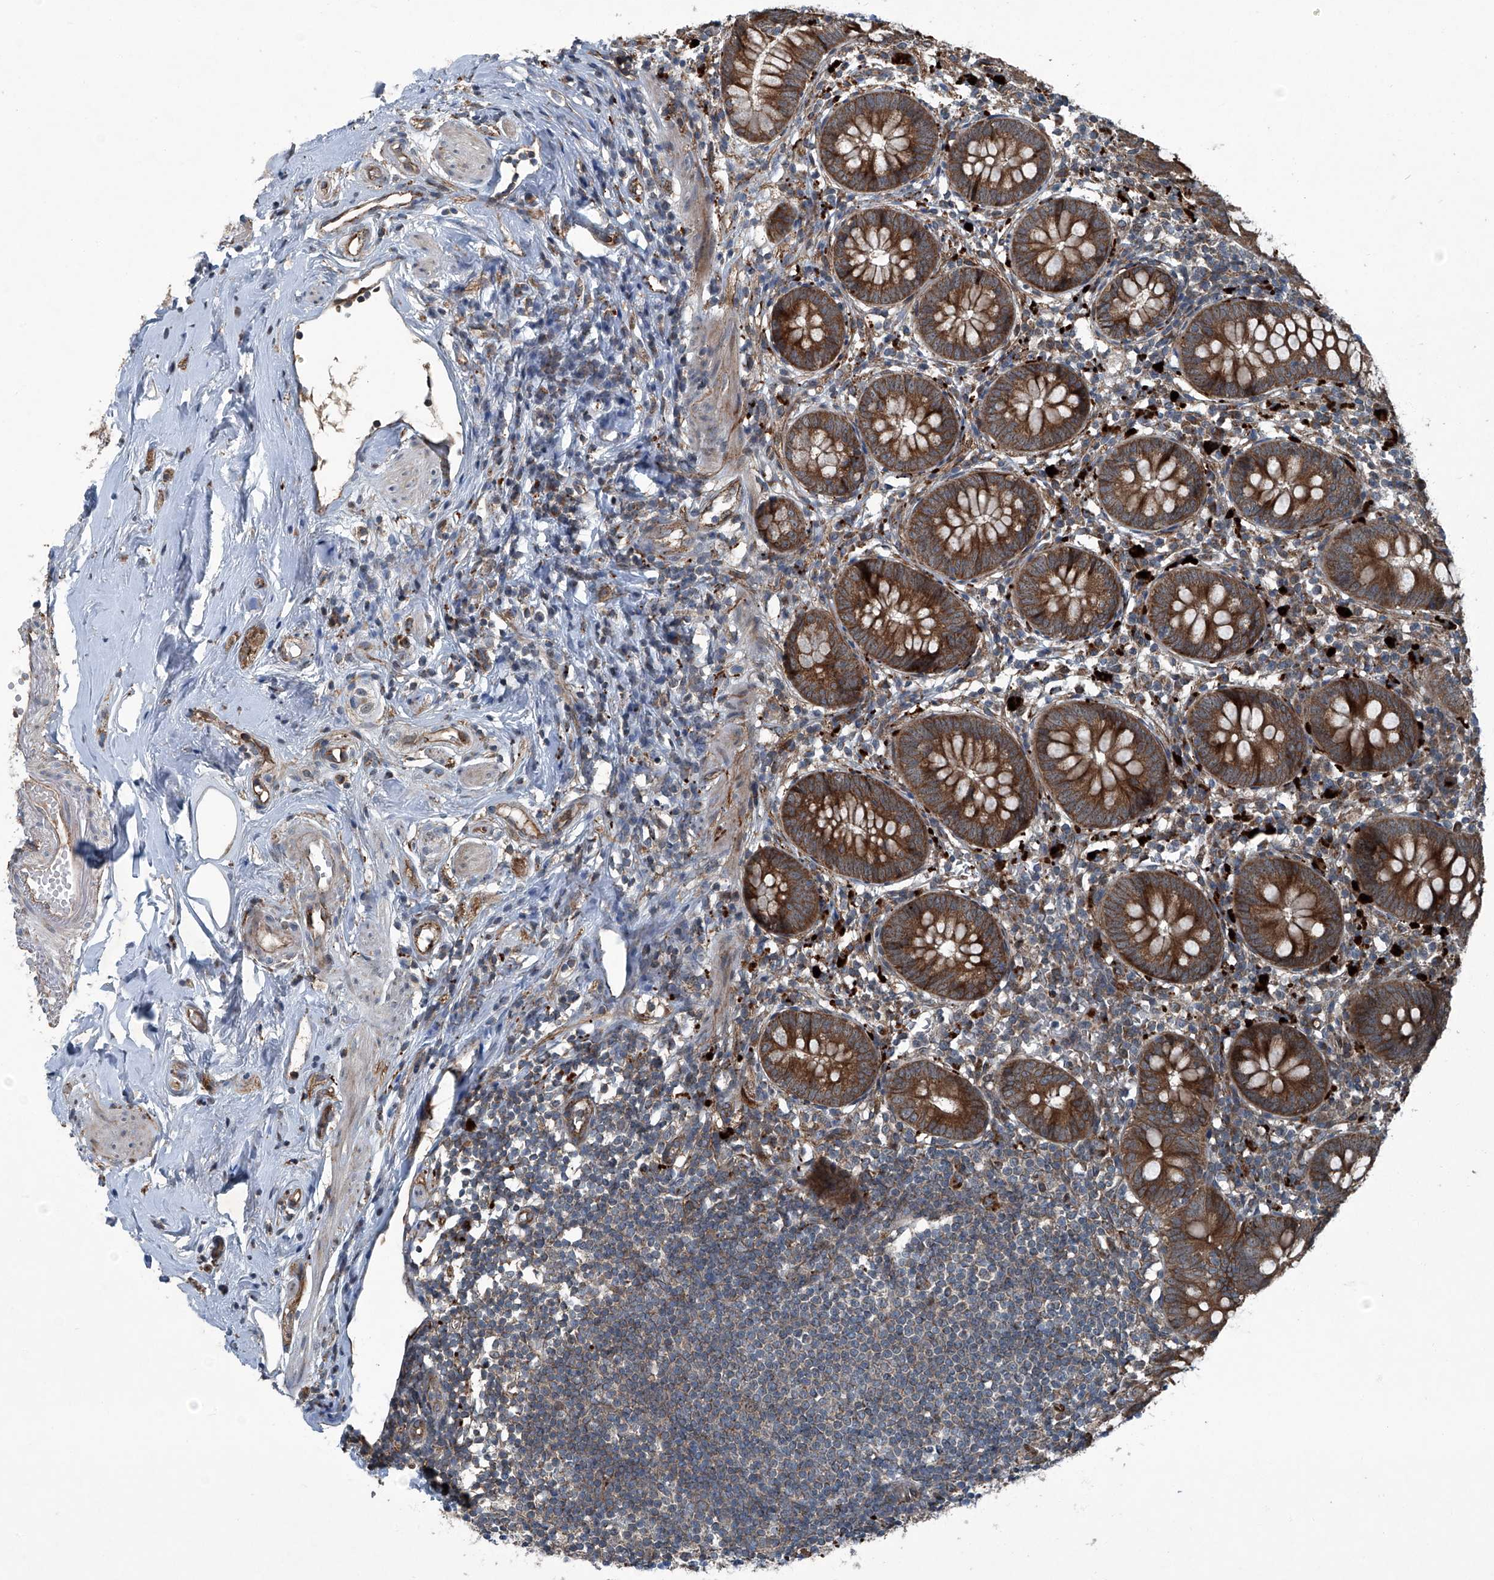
{"staining": {"intensity": "strong", "quantity": ">75%", "location": "cytoplasmic/membranous"}, "tissue": "appendix", "cell_type": "Glandular cells", "image_type": "normal", "snomed": [{"axis": "morphology", "description": "Normal tissue, NOS"}, {"axis": "topography", "description": "Appendix"}], "caption": "Immunohistochemistry photomicrograph of normal appendix: appendix stained using IHC demonstrates high levels of strong protein expression localized specifically in the cytoplasmic/membranous of glandular cells, appearing as a cytoplasmic/membranous brown color.", "gene": "SENP2", "patient": {"sex": "female", "age": 62}}